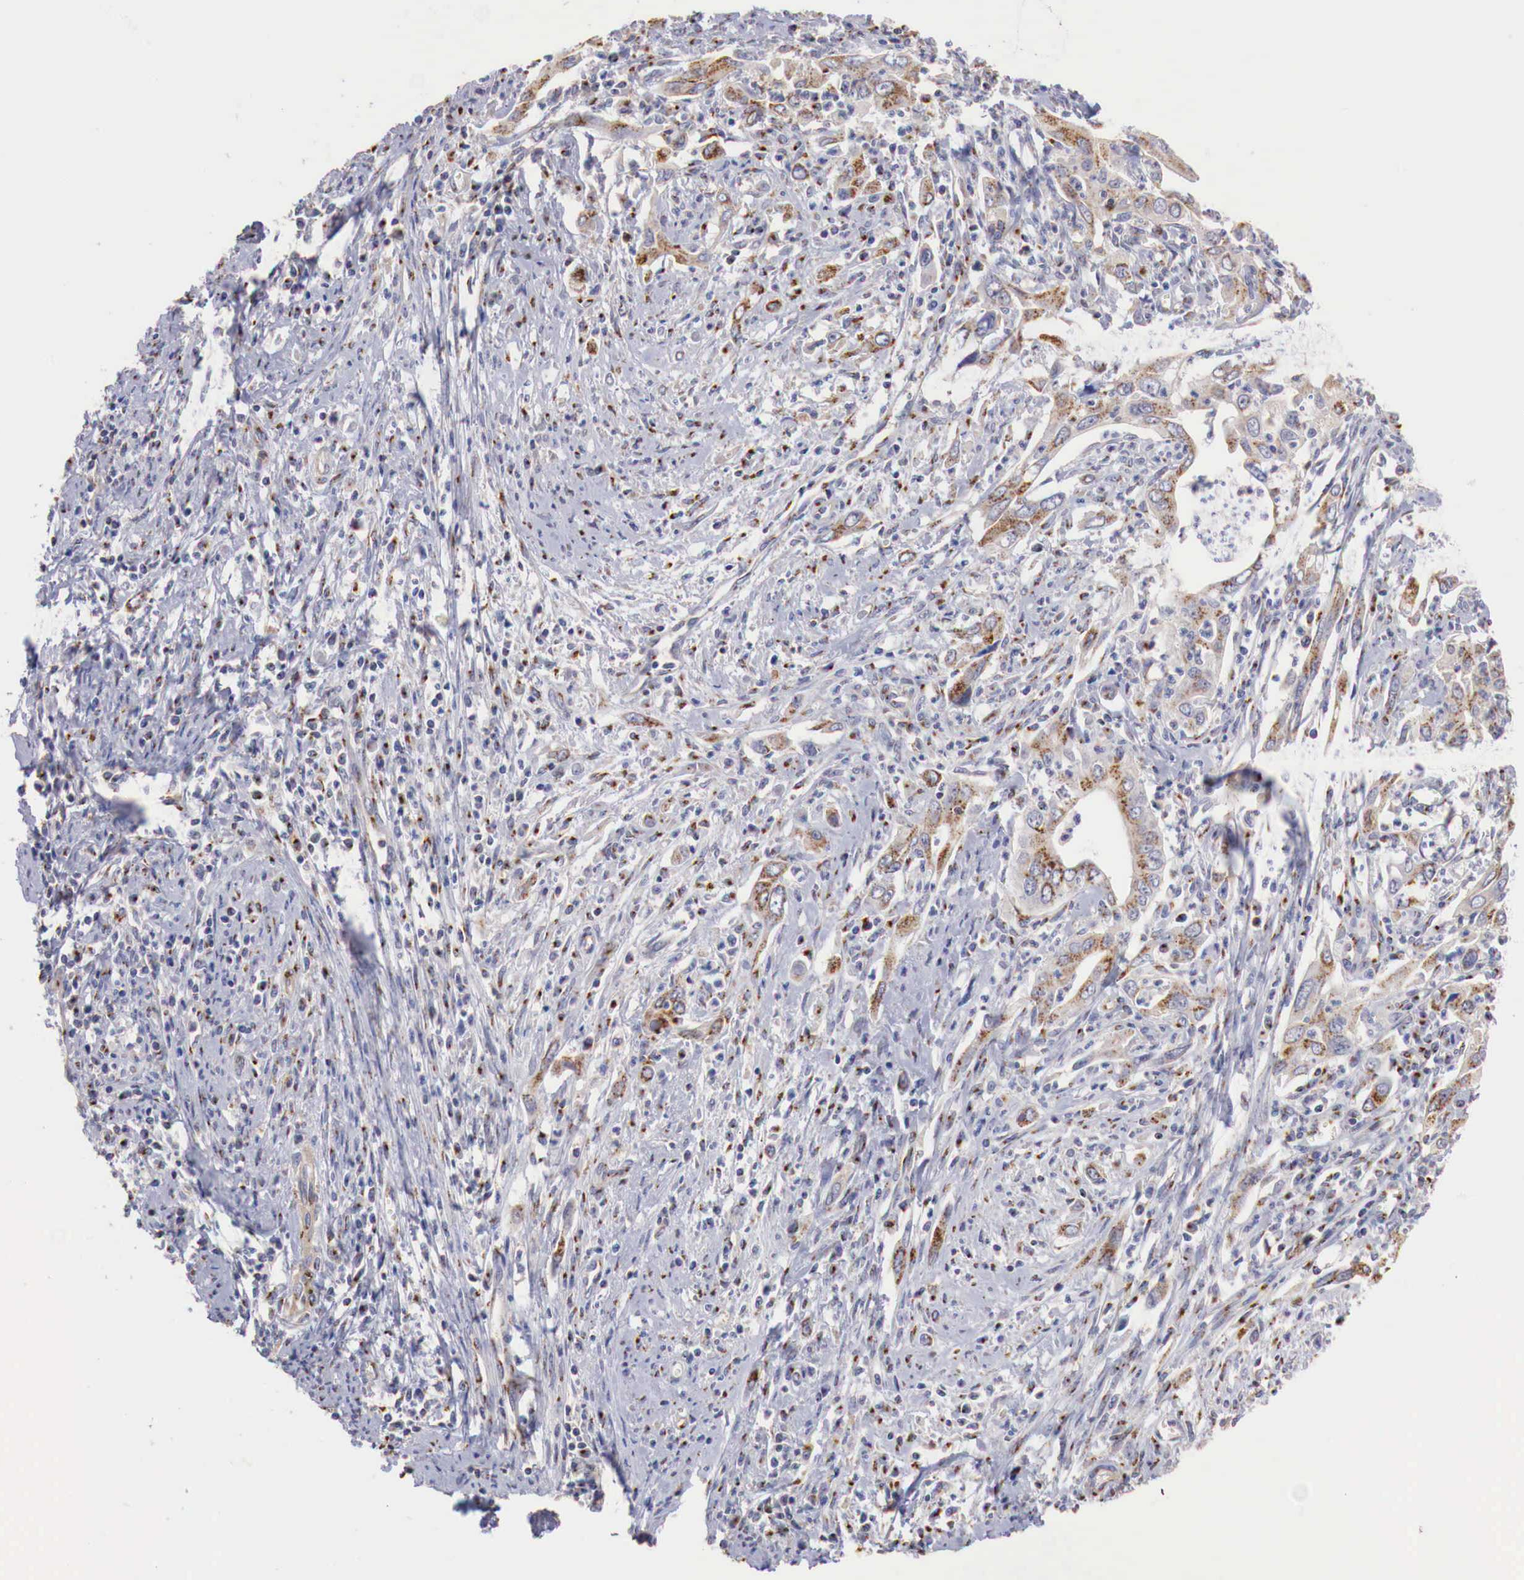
{"staining": {"intensity": "moderate", "quantity": ">75%", "location": "cytoplasmic/membranous"}, "tissue": "cervical cancer", "cell_type": "Tumor cells", "image_type": "cancer", "snomed": [{"axis": "morphology", "description": "Normal tissue, NOS"}, {"axis": "morphology", "description": "Adenocarcinoma, NOS"}, {"axis": "topography", "description": "Cervix"}], "caption": "Immunohistochemical staining of human cervical cancer demonstrates medium levels of moderate cytoplasmic/membranous positivity in about >75% of tumor cells.", "gene": "SYAP1", "patient": {"sex": "female", "age": 34}}